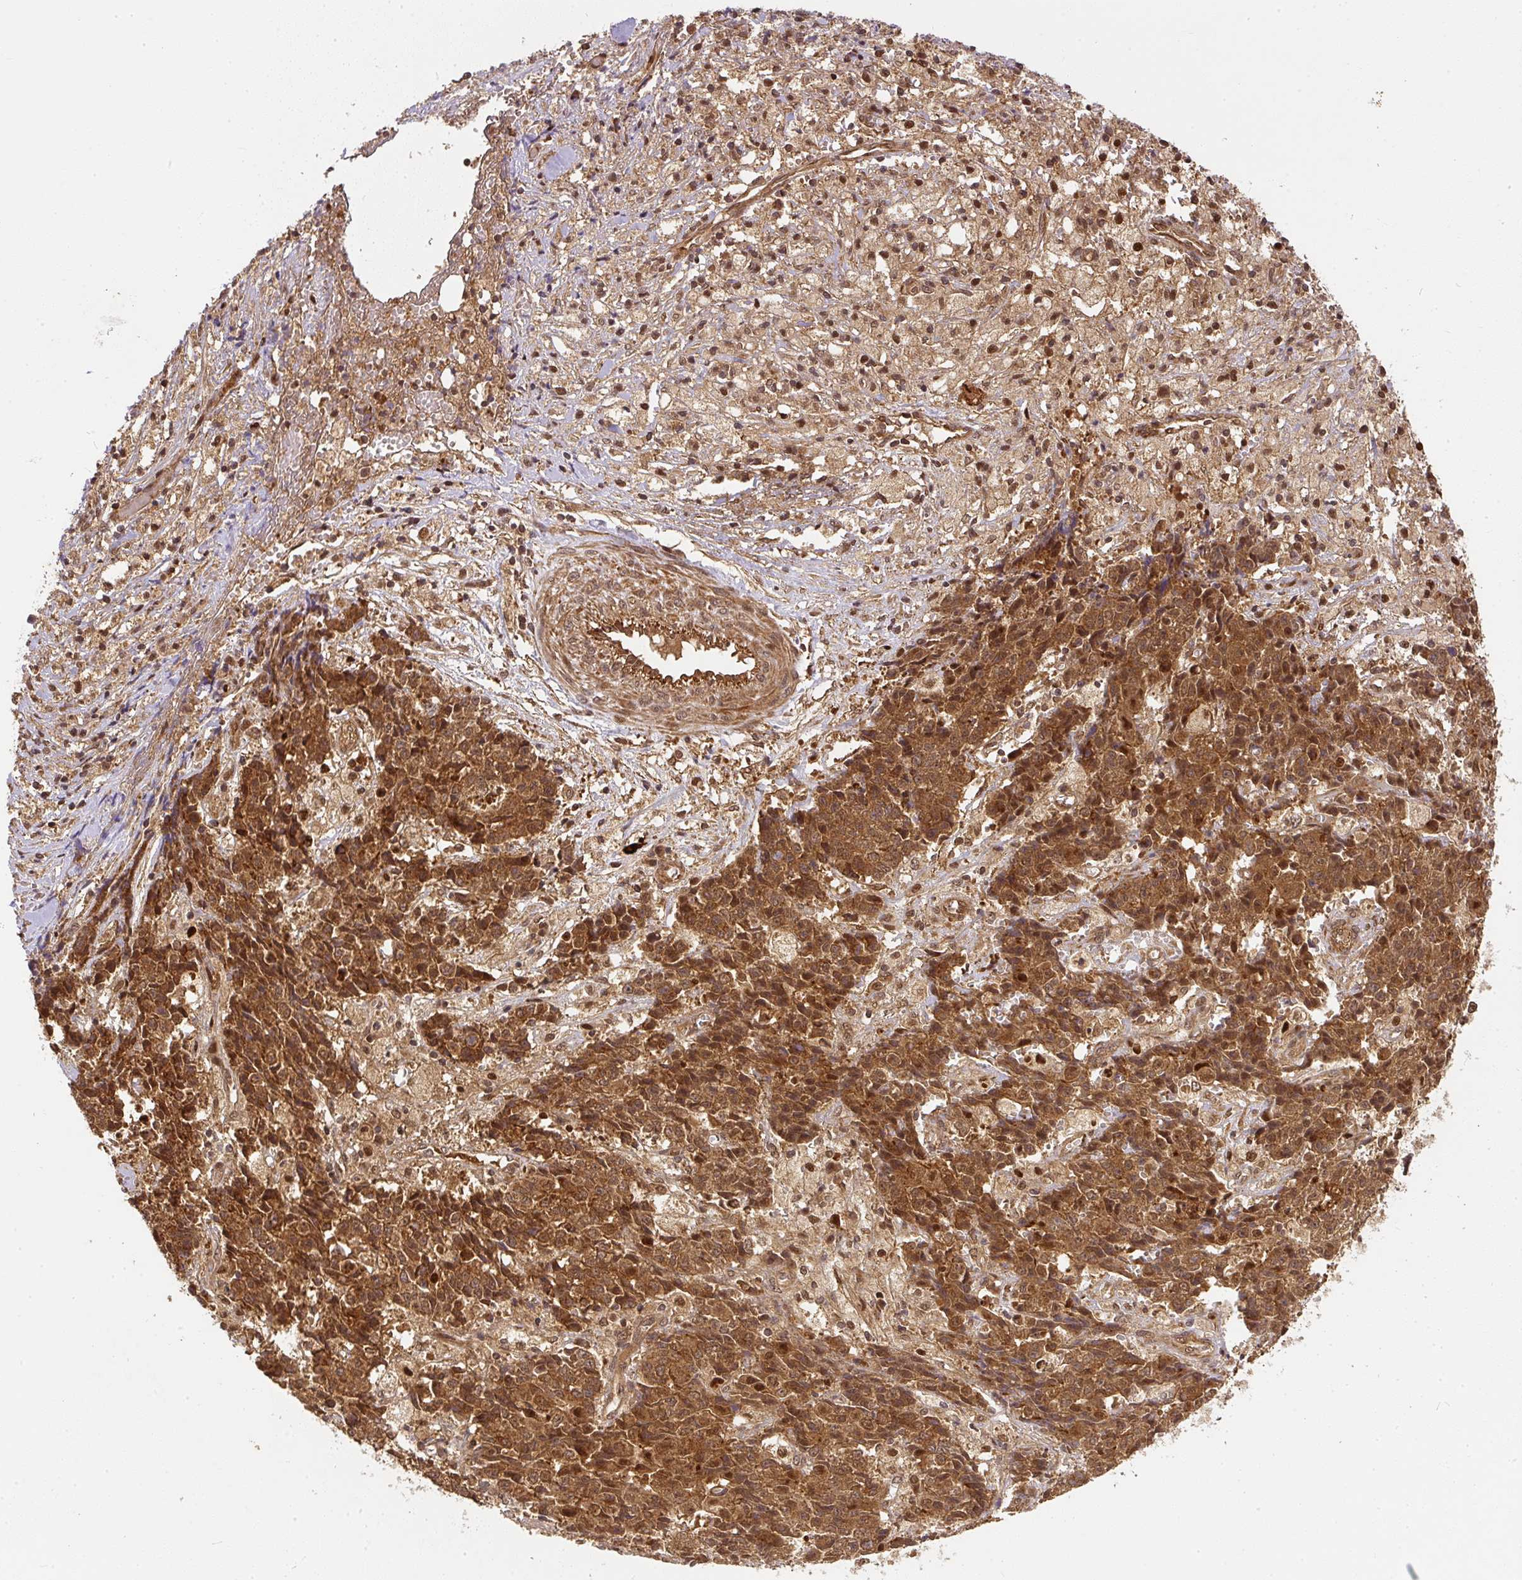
{"staining": {"intensity": "strong", "quantity": ">75%", "location": "cytoplasmic/membranous,nuclear"}, "tissue": "ovarian cancer", "cell_type": "Tumor cells", "image_type": "cancer", "snomed": [{"axis": "morphology", "description": "Carcinoma, endometroid"}, {"axis": "topography", "description": "Ovary"}], "caption": "The image reveals staining of endometroid carcinoma (ovarian), revealing strong cytoplasmic/membranous and nuclear protein positivity (brown color) within tumor cells.", "gene": "PSMD1", "patient": {"sex": "female", "age": 42}}